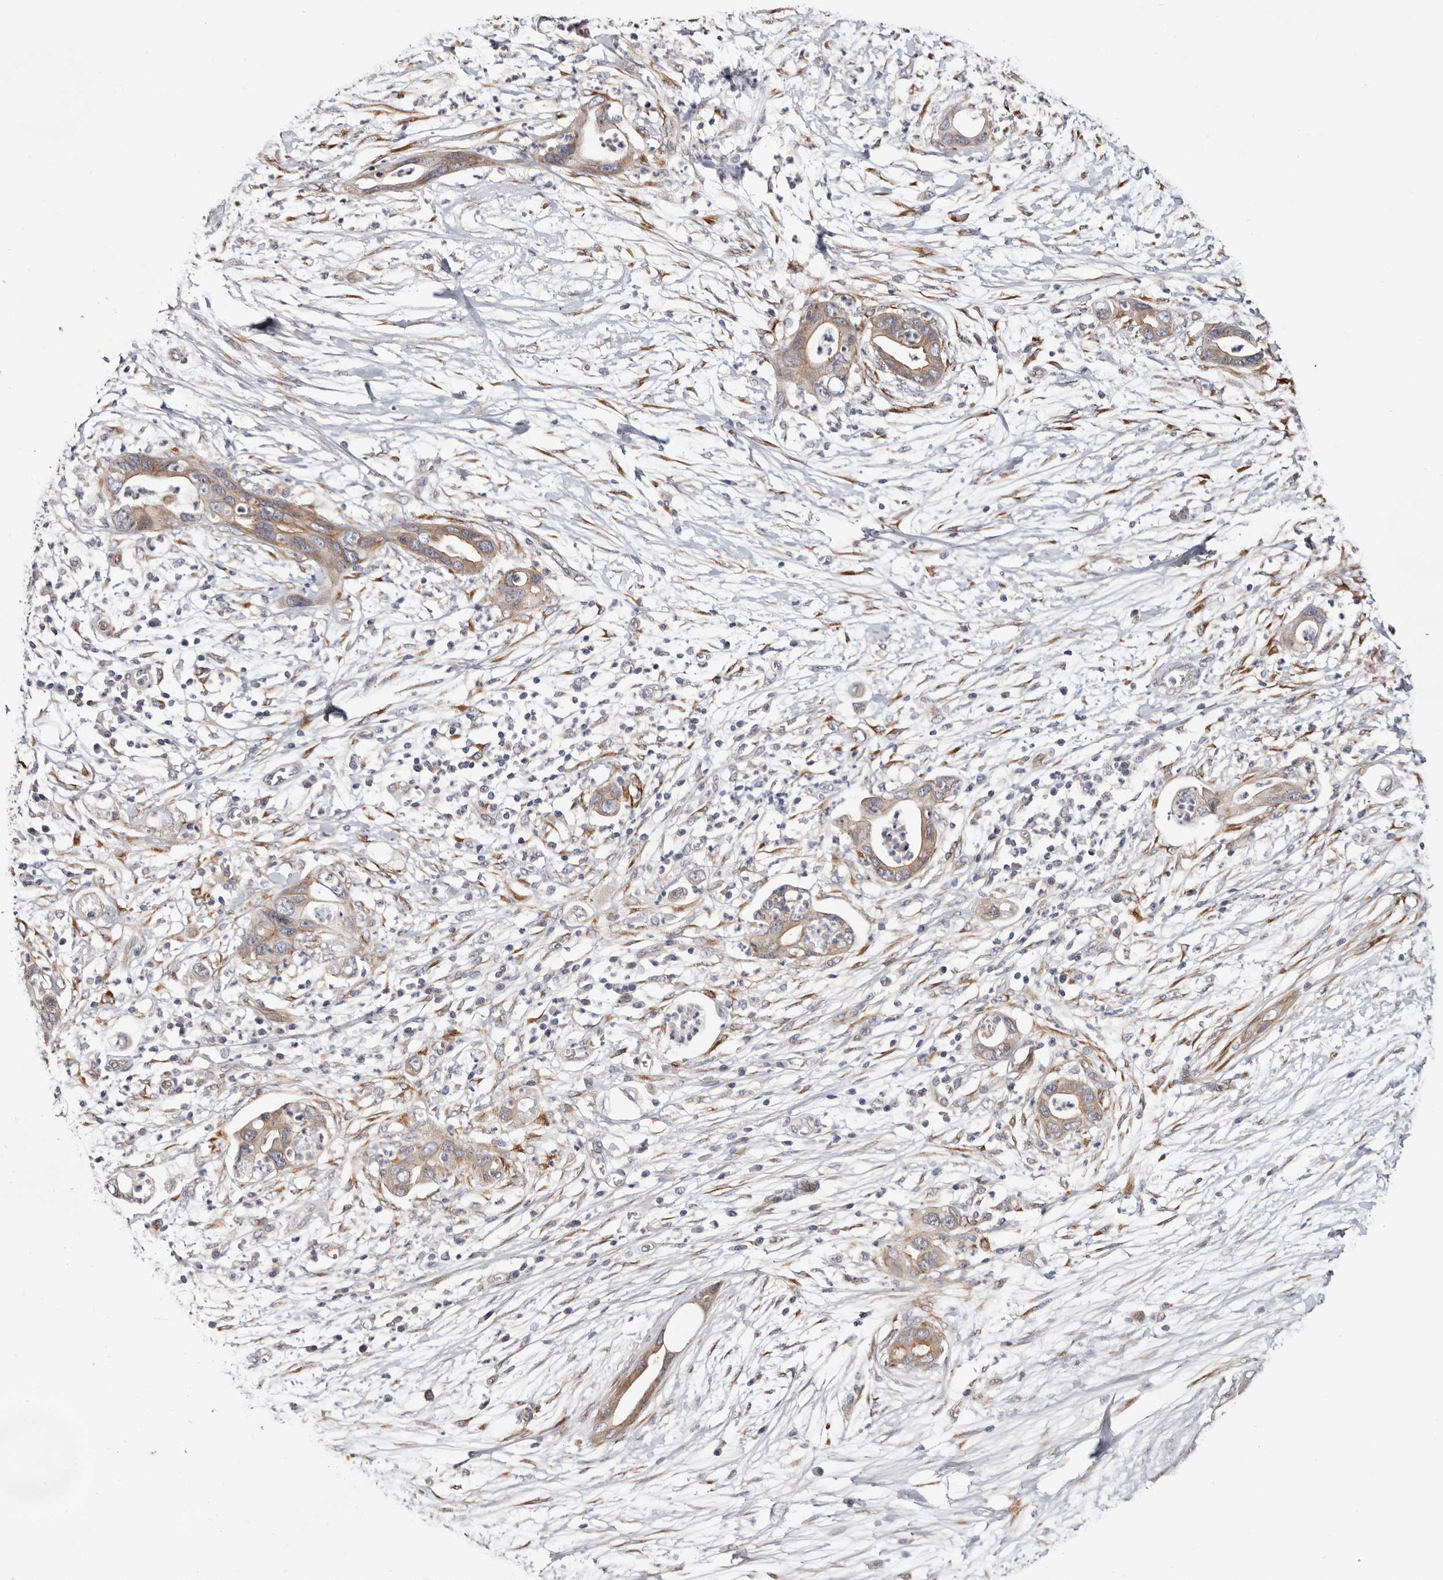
{"staining": {"intensity": "weak", "quantity": "25%-75%", "location": "cytoplasmic/membranous"}, "tissue": "pancreatic cancer", "cell_type": "Tumor cells", "image_type": "cancer", "snomed": [{"axis": "morphology", "description": "Adenocarcinoma, NOS"}, {"axis": "topography", "description": "Pancreas"}], "caption": "Immunohistochemical staining of human adenocarcinoma (pancreatic) demonstrates low levels of weak cytoplasmic/membranous protein positivity in approximately 25%-75% of tumor cells.", "gene": "USH1C", "patient": {"sex": "male", "age": 75}}